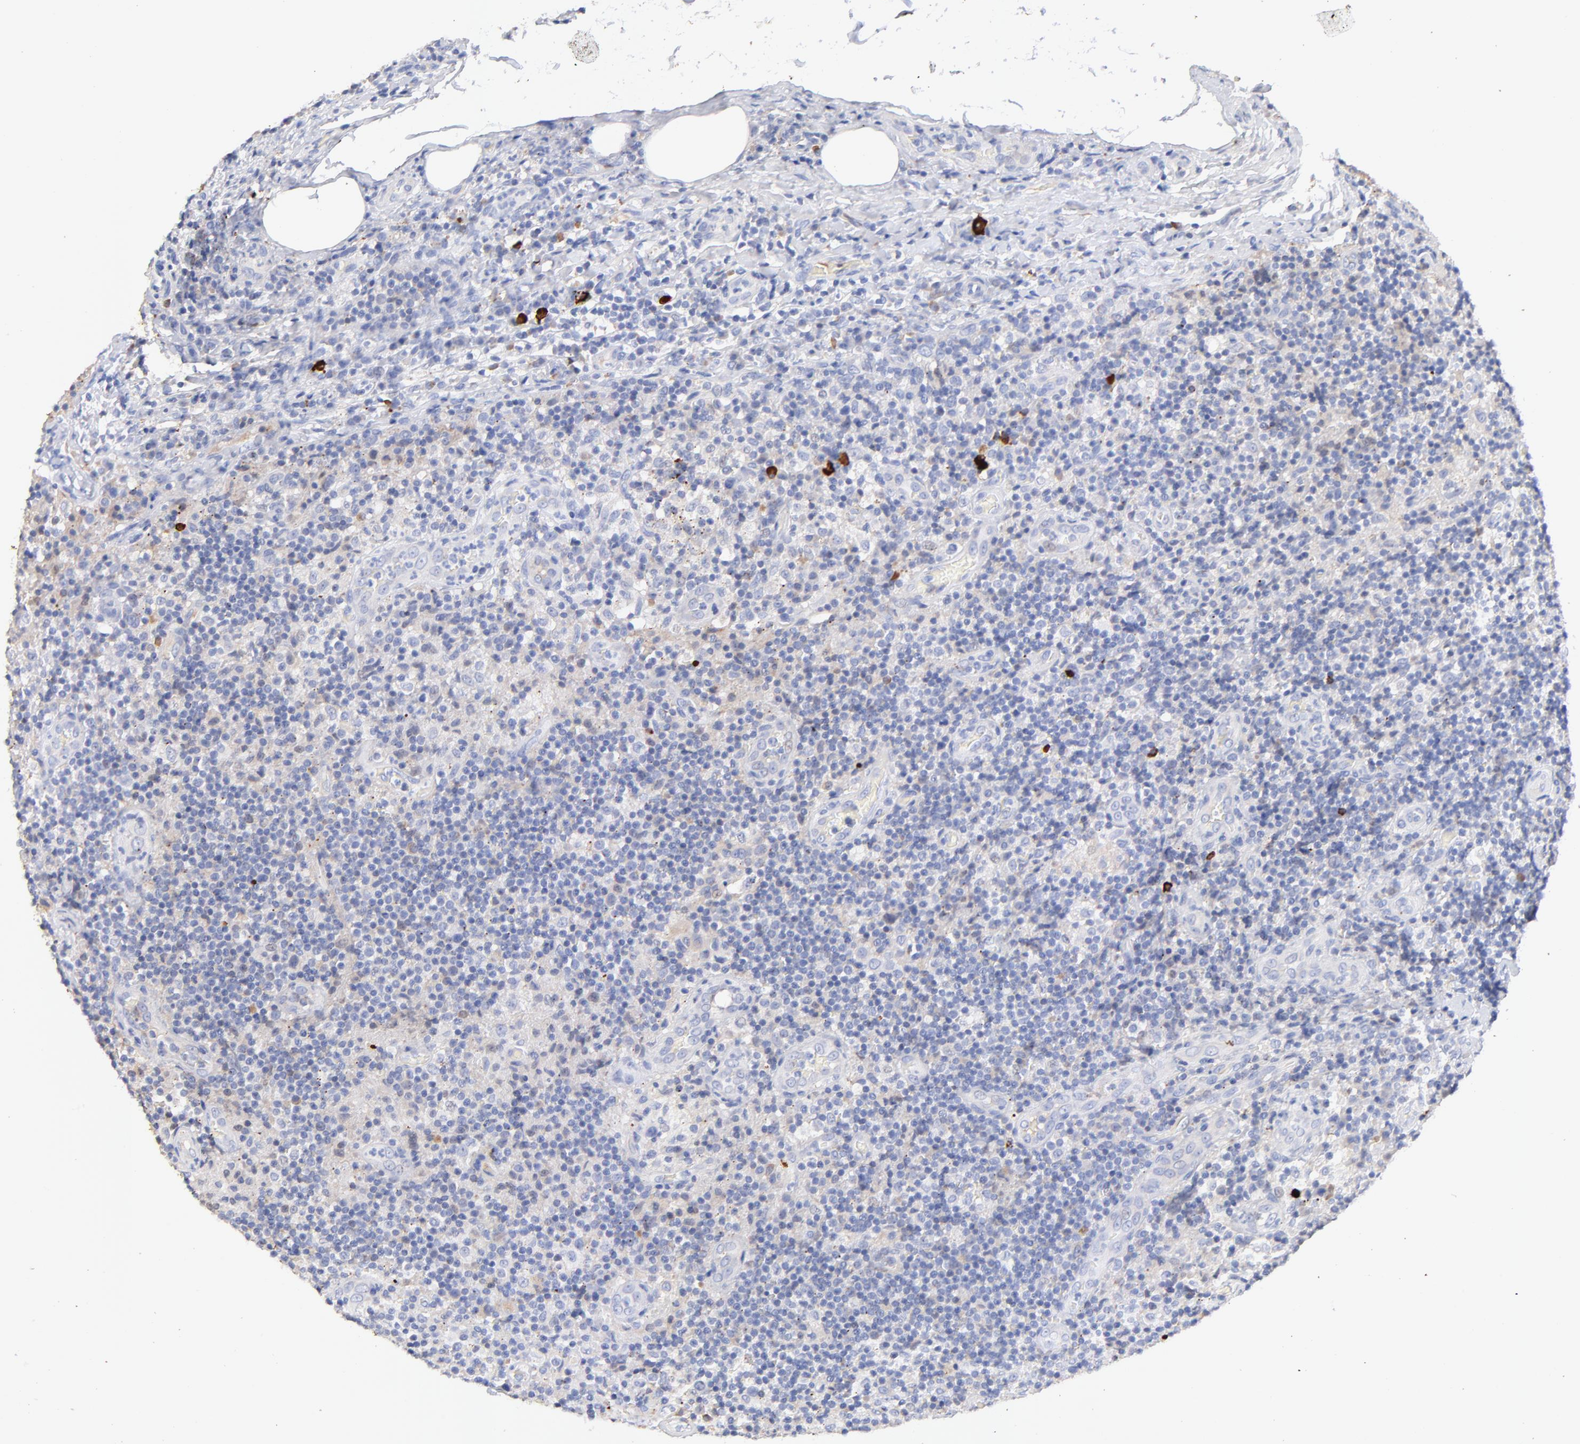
{"staining": {"intensity": "weak", "quantity": "<25%", "location": "cytoplasmic/membranous"}, "tissue": "lymph node", "cell_type": "Germinal center cells", "image_type": "normal", "snomed": [{"axis": "morphology", "description": "Normal tissue, NOS"}, {"axis": "morphology", "description": "Inflammation, NOS"}, {"axis": "topography", "description": "Lymph node"}], "caption": "Photomicrograph shows no significant protein positivity in germinal center cells of benign lymph node.", "gene": "IGLV7", "patient": {"sex": "male", "age": 46}}